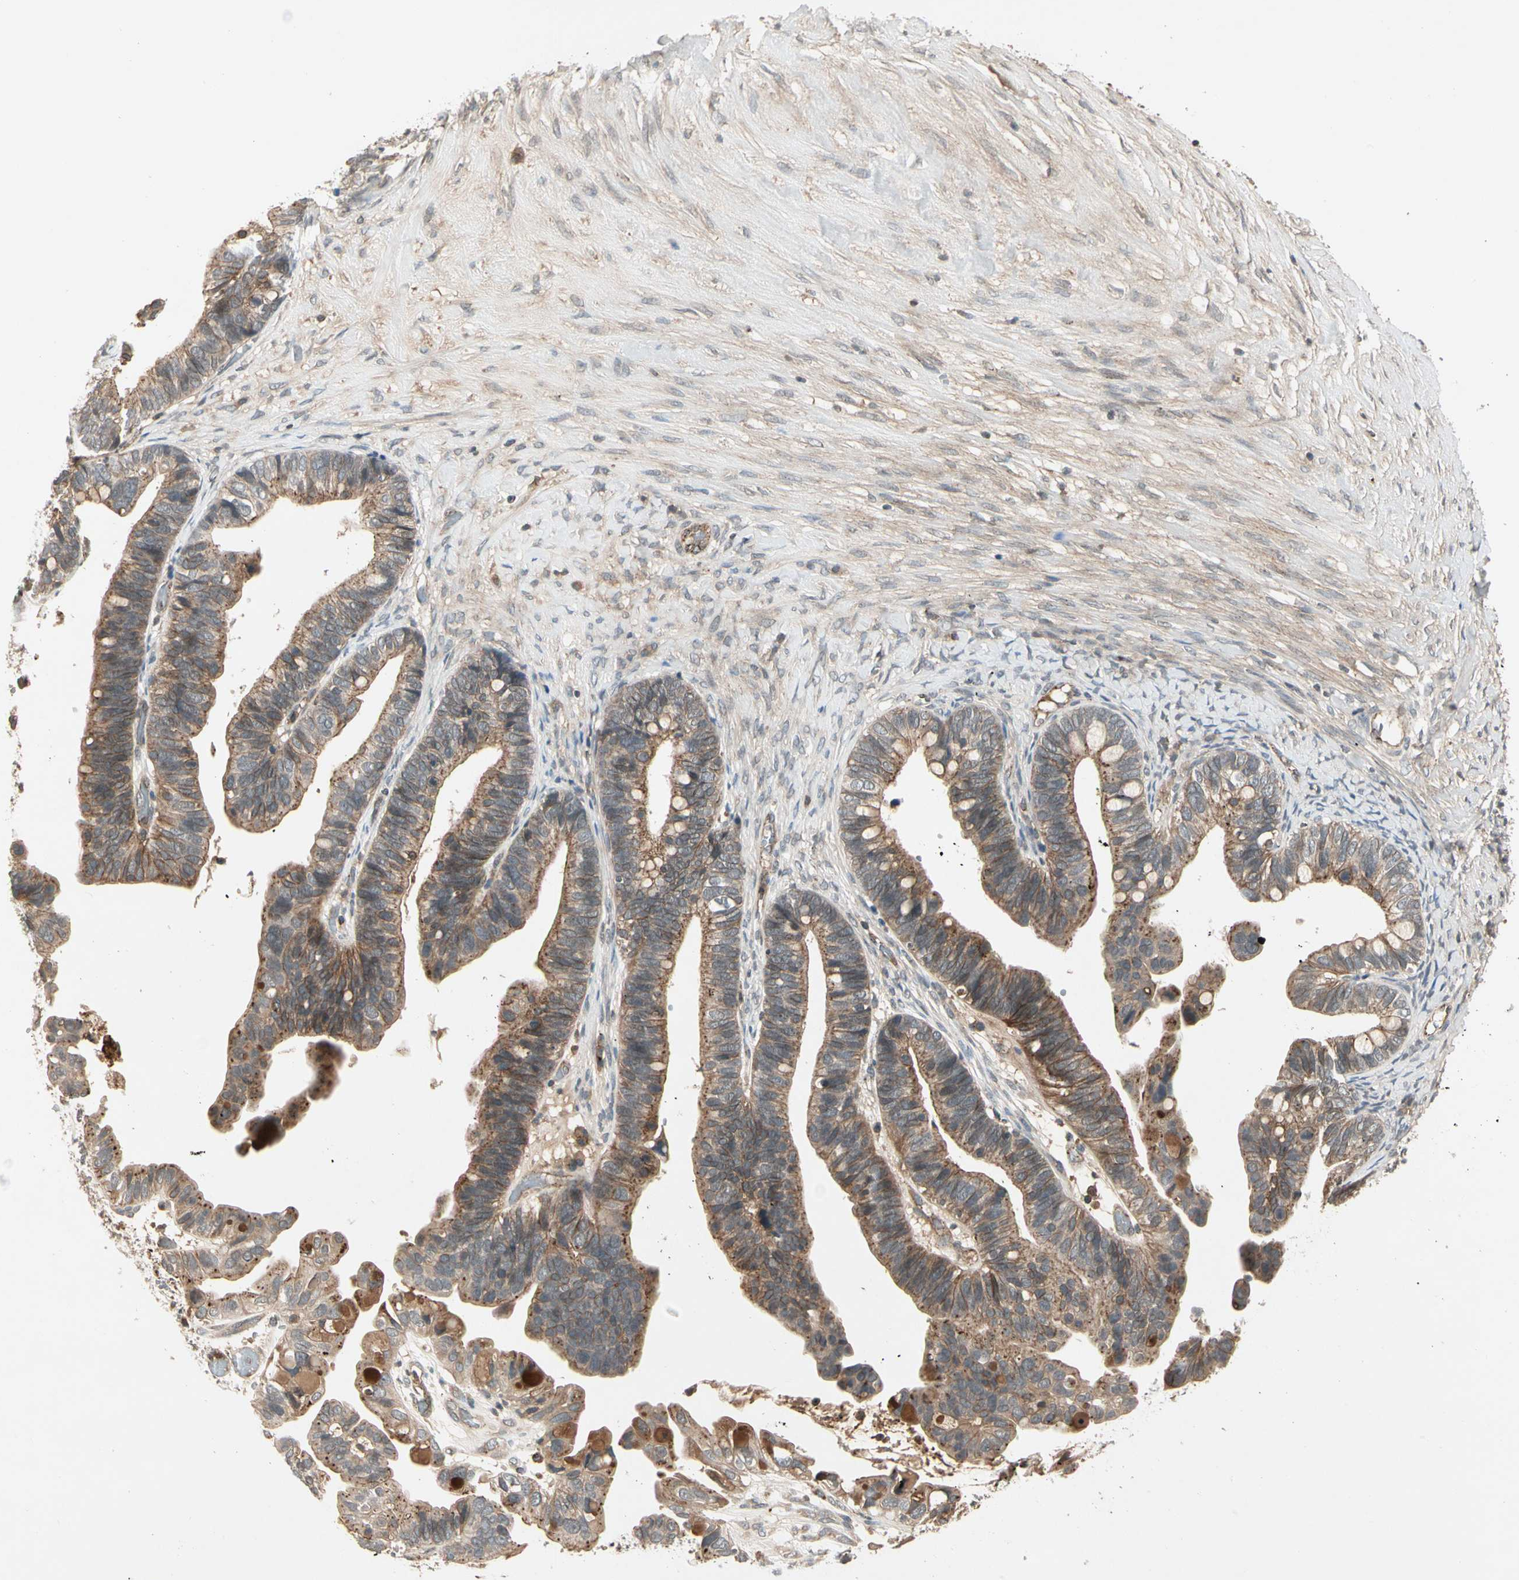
{"staining": {"intensity": "moderate", "quantity": ">75%", "location": "cytoplasmic/membranous"}, "tissue": "ovarian cancer", "cell_type": "Tumor cells", "image_type": "cancer", "snomed": [{"axis": "morphology", "description": "Cystadenocarcinoma, serous, NOS"}, {"axis": "topography", "description": "Ovary"}], "caption": "The image reveals a brown stain indicating the presence of a protein in the cytoplasmic/membranous of tumor cells in ovarian cancer.", "gene": "FLOT1", "patient": {"sex": "female", "age": 56}}